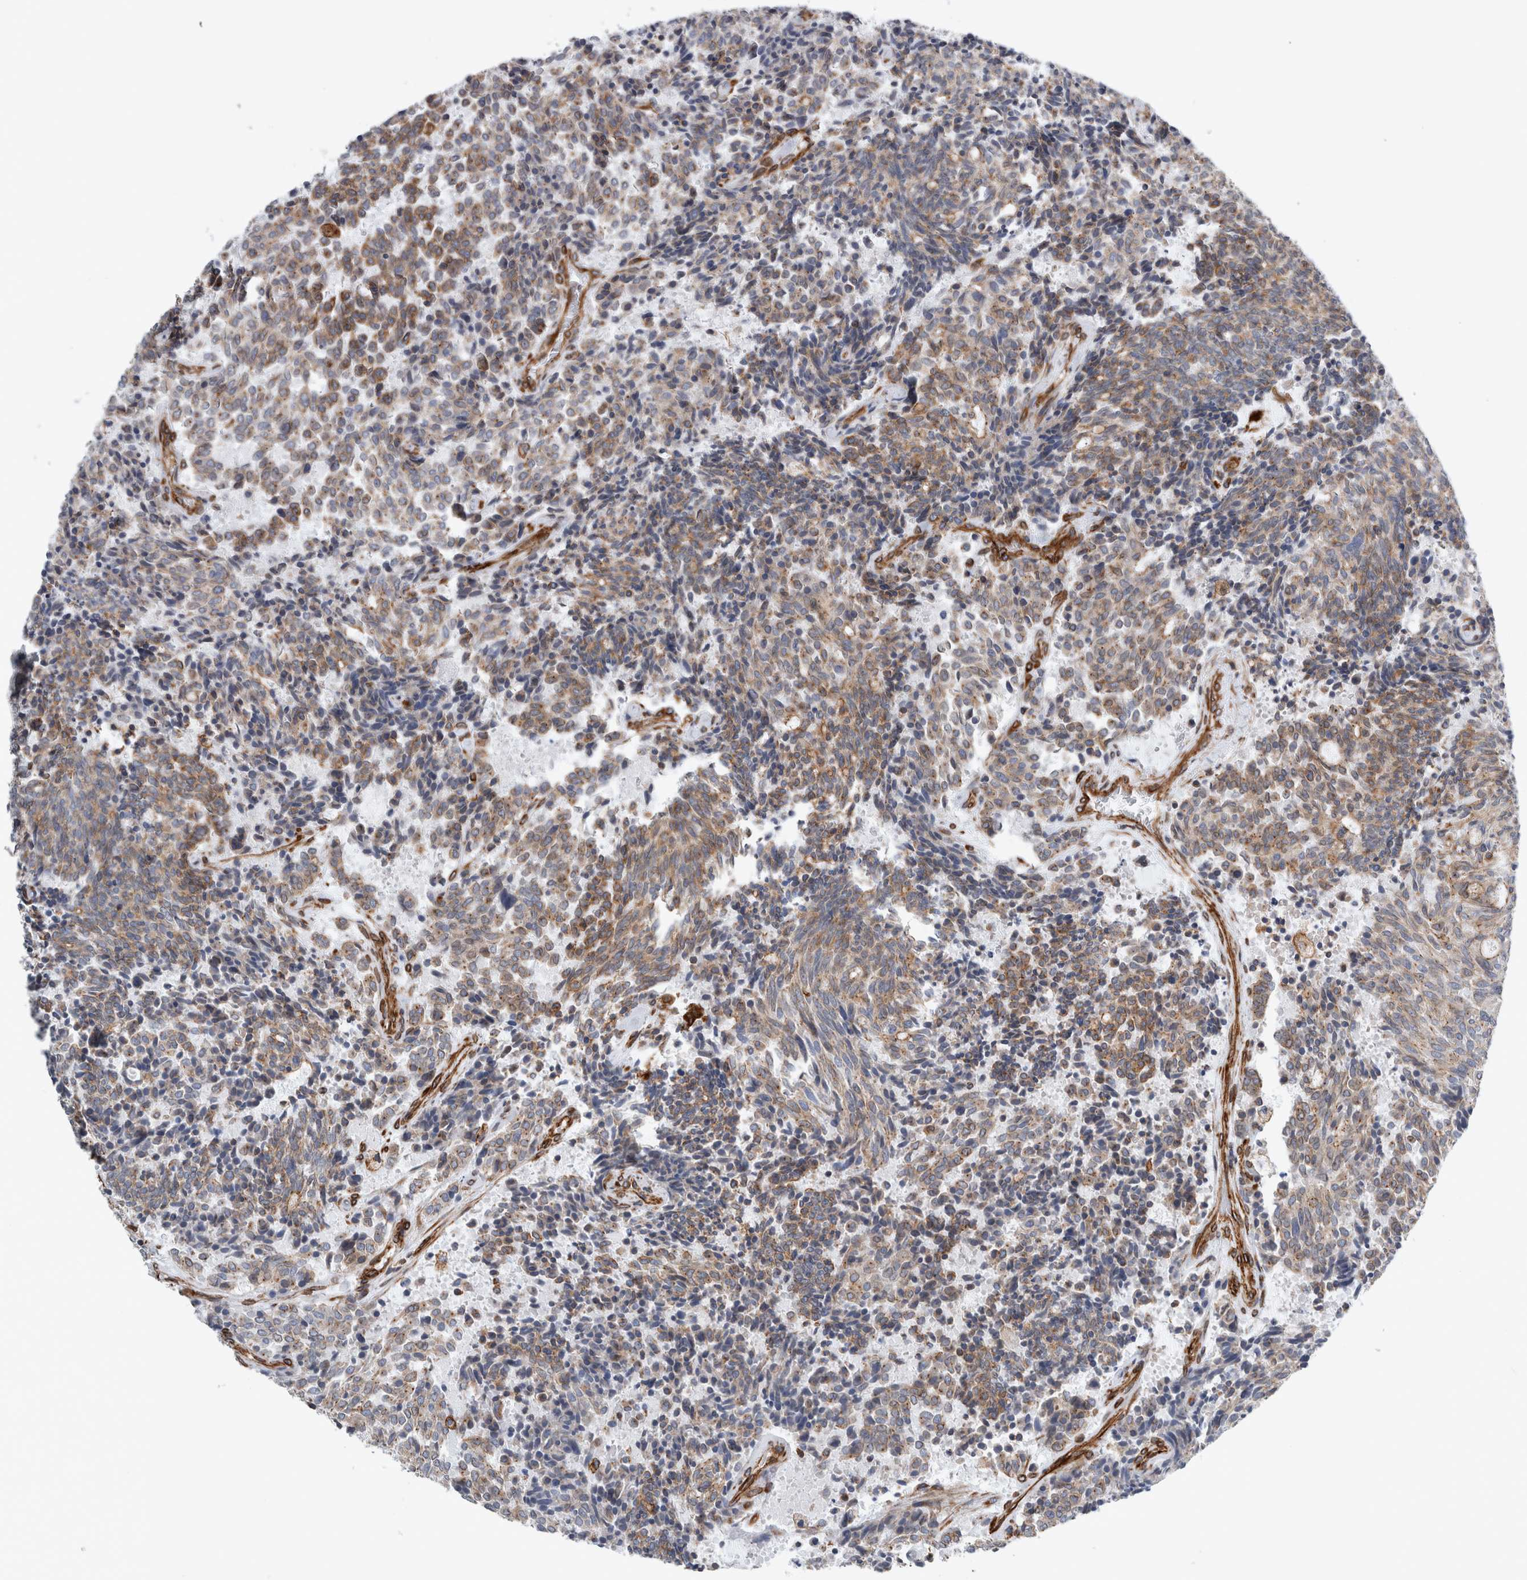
{"staining": {"intensity": "weak", "quantity": ">75%", "location": "cytoplasmic/membranous"}, "tissue": "carcinoid", "cell_type": "Tumor cells", "image_type": "cancer", "snomed": [{"axis": "morphology", "description": "Carcinoid, malignant, NOS"}, {"axis": "topography", "description": "Pancreas"}], "caption": "Immunohistochemistry (IHC) photomicrograph of neoplastic tissue: human carcinoid stained using immunohistochemistry (IHC) displays low levels of weak protein expression localized specifically in the cytoplasmic/membranous of tumor cells, appearing as a cytoplasmic/membranous brown color.", "gene": "PLEC", "patient": {"sex": "female", "age": 54}}